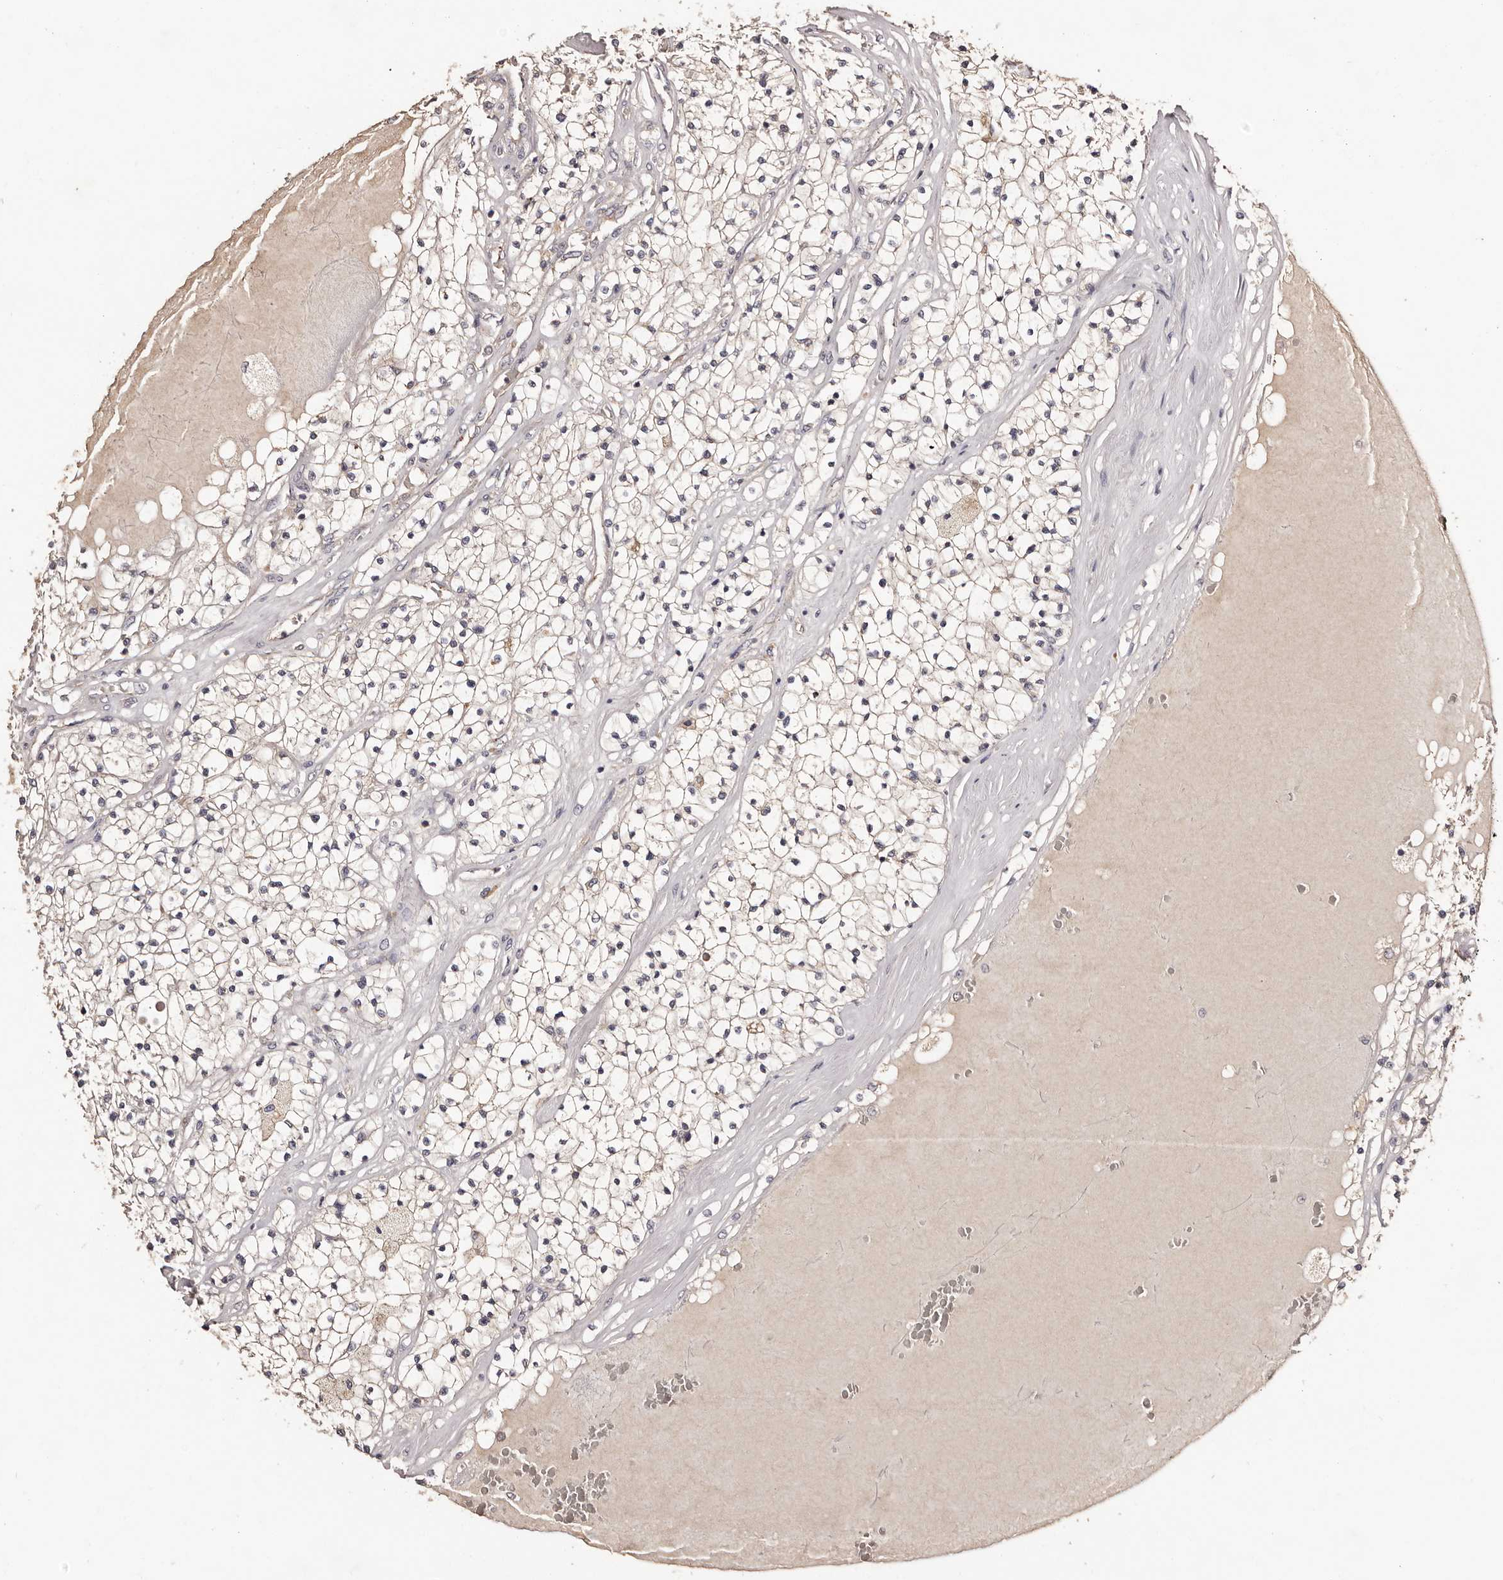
{"staining": {"intensity": "negative", "quantity": "none", "location": "none"}, "tissue": "renal cancer", "cell_type": "Tumor cells", "image_type": "cancer", "snomed": [{"axis": "morphology", "description": "Normal tissue, NOS"}, {"axis": "morphology", "description": "Adenocarcinoma, NOS"}, {"axis": "topography", "description": "Kidney"}], "caption": "A high-resolution micrograph shows immunohistochemistry (IHC) staining of renal cancer, which demonstrates no significant expression in tumor cells. (Stains: DAB (3,3'-diaminobenzidine) IHC with hematoxylin counter stain, Microscopy: brightfield microscopy at high magnification).", "gene": "LTV1", "patient": {"sex": "male", "age": 68}}